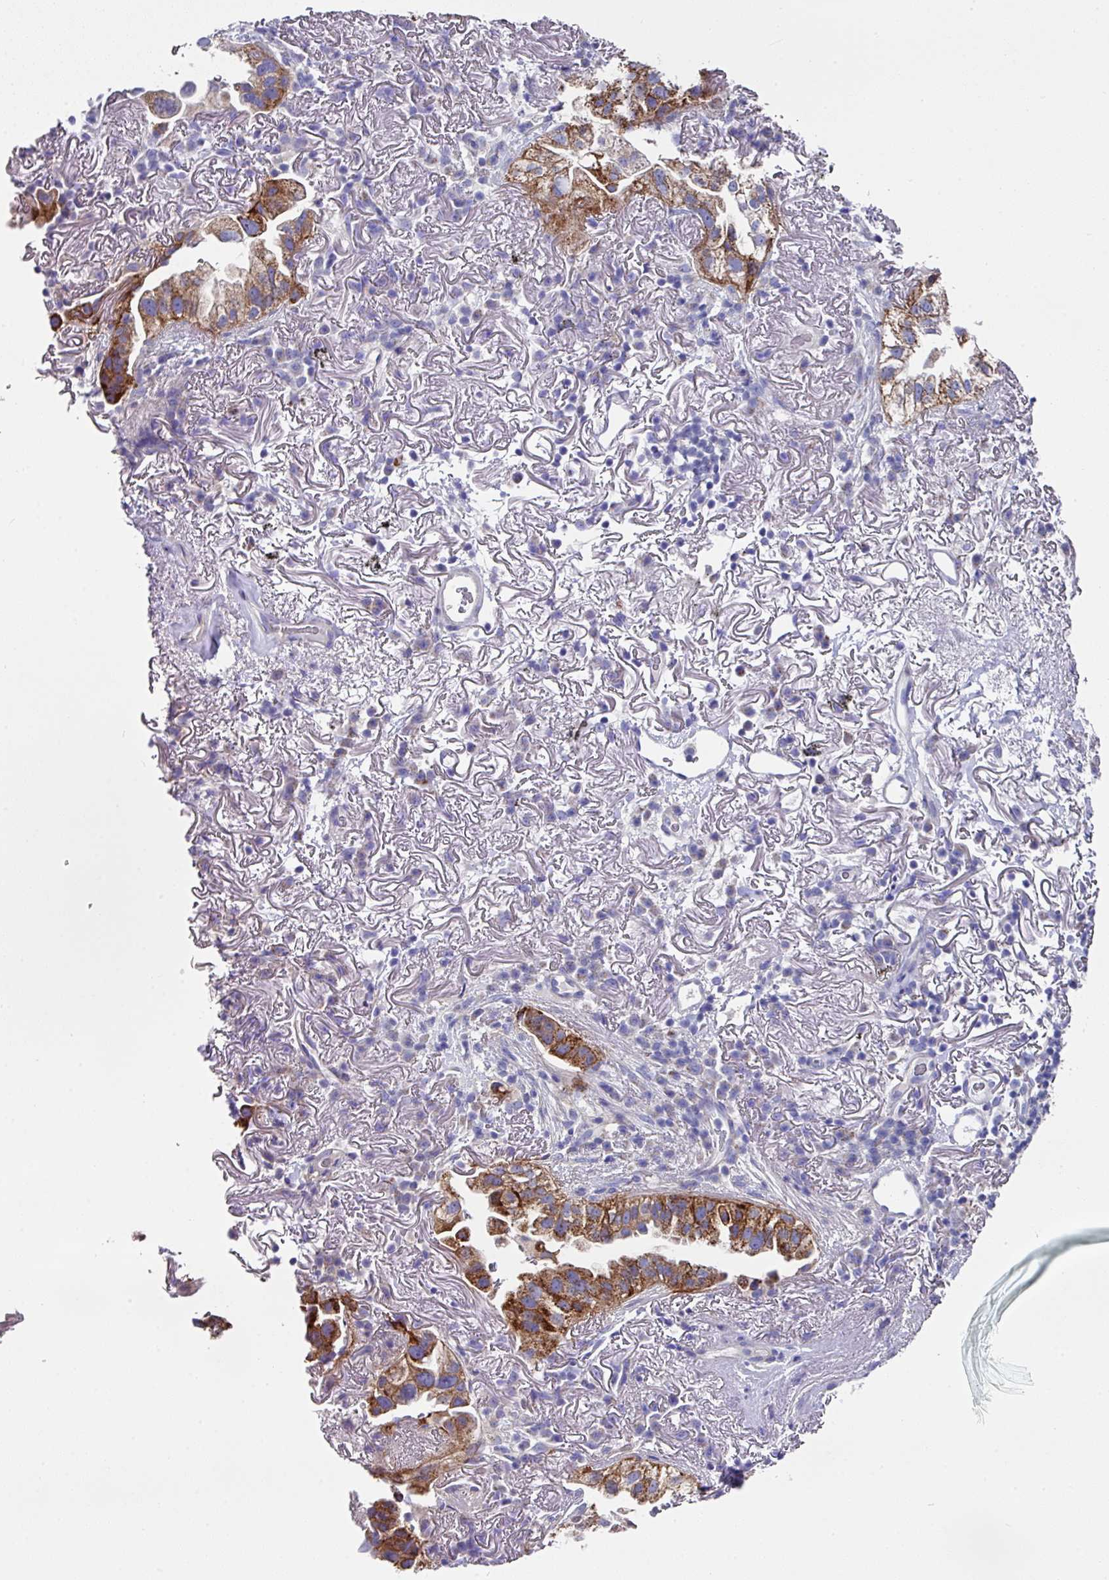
{"staining": {"intensity": "moderate", "quantity": ">75%", "location": "cytoplasmic/membranous"}, "tissue": "lung cancer", "cell_type": "Tumor cells", "image_type": "cancer", "snomed": [{"axis": "morphology", "description": "Adenocarcinoma, NOS"}, {"axis": "topography", "description": "Lung"}], "caption": "Protein expression analysis of lung cancer (adenocarcinoma) demonstrates moderate cytoplasmic/membranous expression in approximately >75% of tumor cells.", "gene": "CLDN1", "patient": {"sex": "female", "age": 69}}